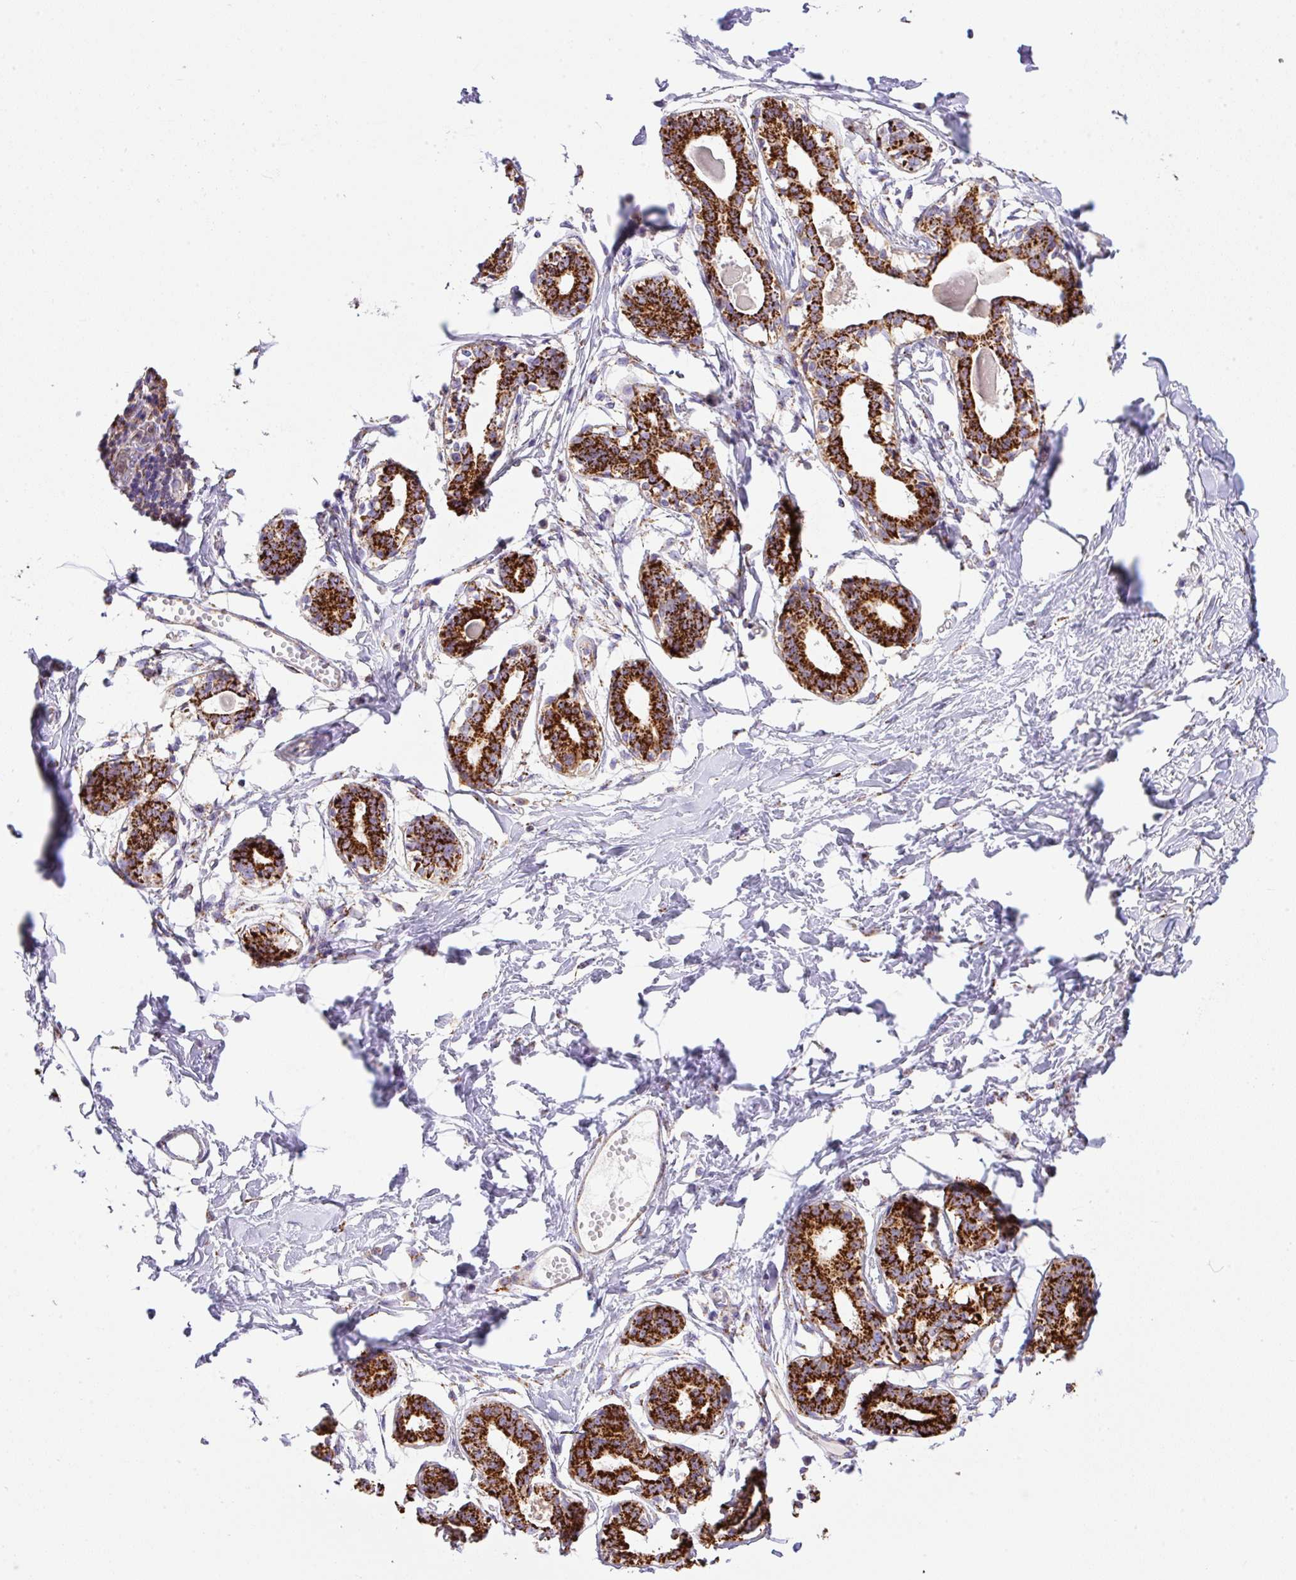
{"staining": {"intensity": "negative", "quantity": "none", "location": "none"}, "tissue": "breast", "cell_type": "Adipocytes", "image_type": "normal", "snomed": [{"axis": "morphology", "description": "Normal tissue, NOS"}, {"axis": "topography", "description": "Breast"}], "caption": "The image displays no significant positivity in adipocytes of breast. (DAB (3,3'-diaminobenzidine) IHC, high magnification).", "gene": "NF1", "patient": {"sex": "female", "age": 45}}